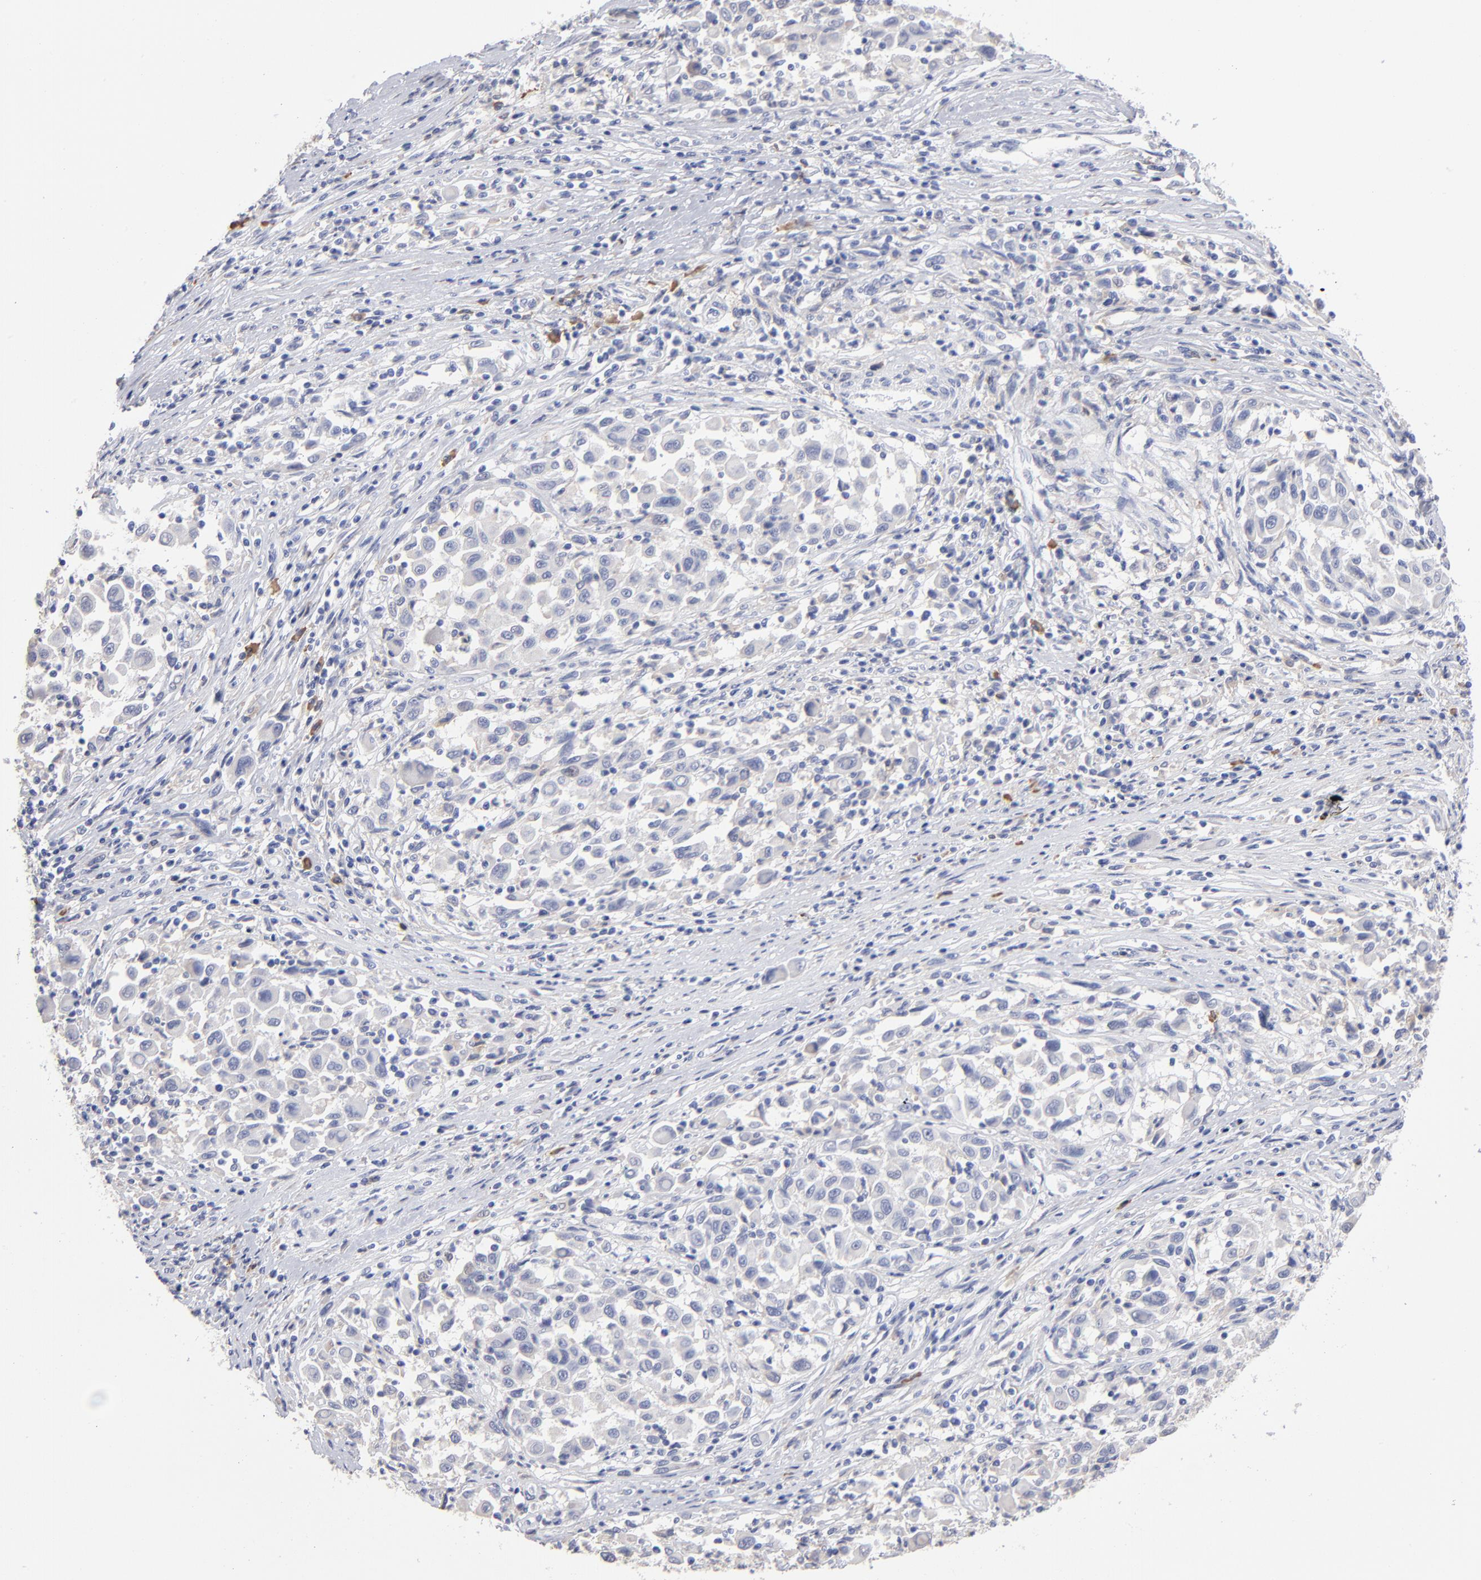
{"staining": {"intensity": "negative", "quantity": "none", "location": "none"}, "tissue": "melanoma", "cell_type": "Tumor cells", "image_type": "cancer", "snomed": [{"axis": "morphology", "description": "Malignant melanoma, Metastatic site"}, {"axis": "topography", "description": "Lymph node"}], "caption": "Human malignant melanoma (metastatic site) stained for a protein using immunohistochemistry exhibits no positivity in tumor cells.", "gene": "LAT2", "patient": {"sex": "male", "age": 61}}